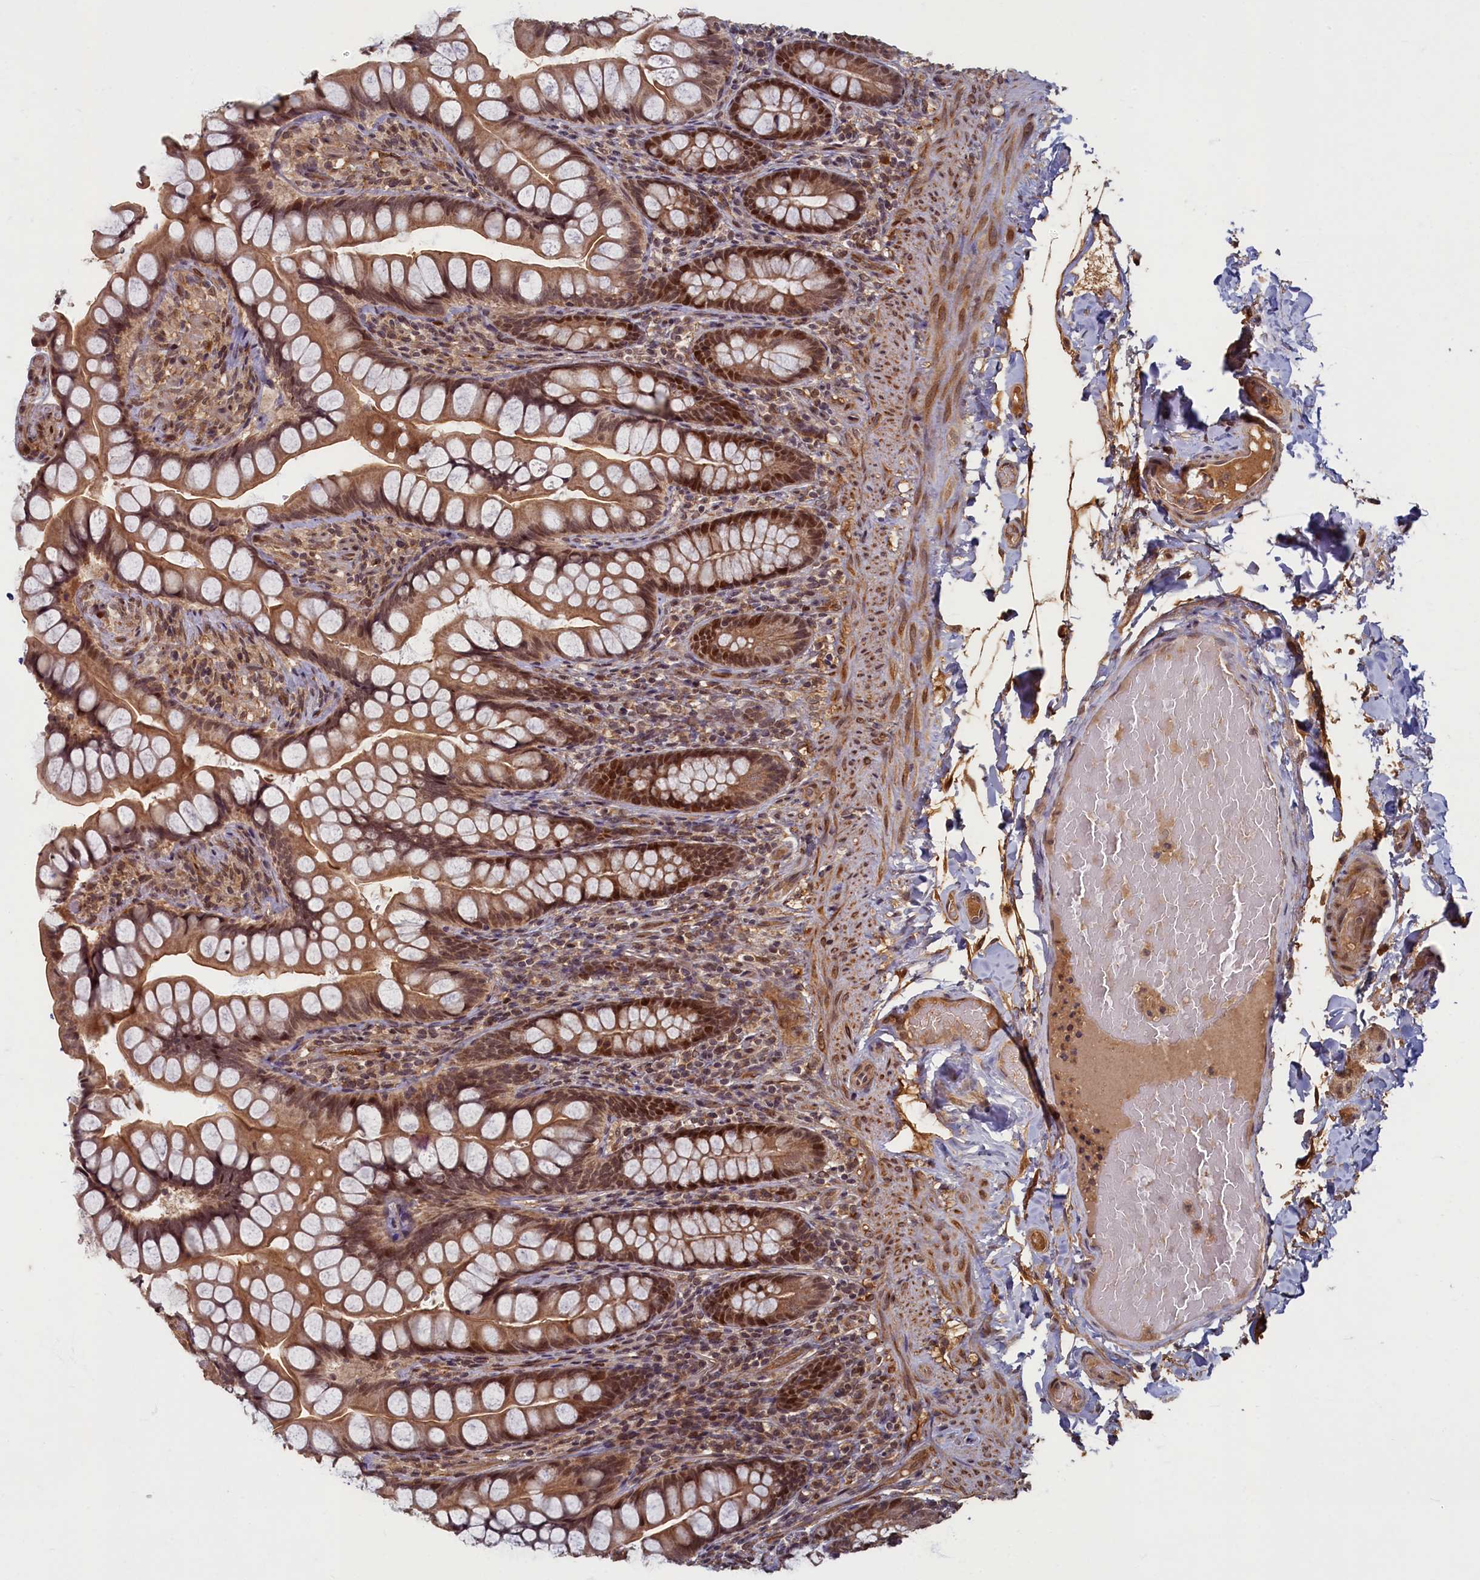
{"staining": {"intensity": "moderate", "quantity": ">75%", "location": "cytoplasmic/membranous,nuclear"}, "tissue": "small intestine", "cell_type": "Glandular cells", "image_type": "normal", "snomed": [{"axis": "morphology", "description": "Normal tissue, NOS"}, {"axis": "topography", "description": "Small intestine"}], "caption": "Immunohistochemistry histopathology image of unremarkable small intestine: human small intestine stained using immunohistochemistry (IHC) shows medium levels of moderate protein expression localized specifically in the cytoplasmic/membranous,nuclear of glandular cells, appearing as a cytoplasmic/membranous,nuclear brown color.", "gene": "BRCA1", "patient": {"sex": "male", "age": 70}}